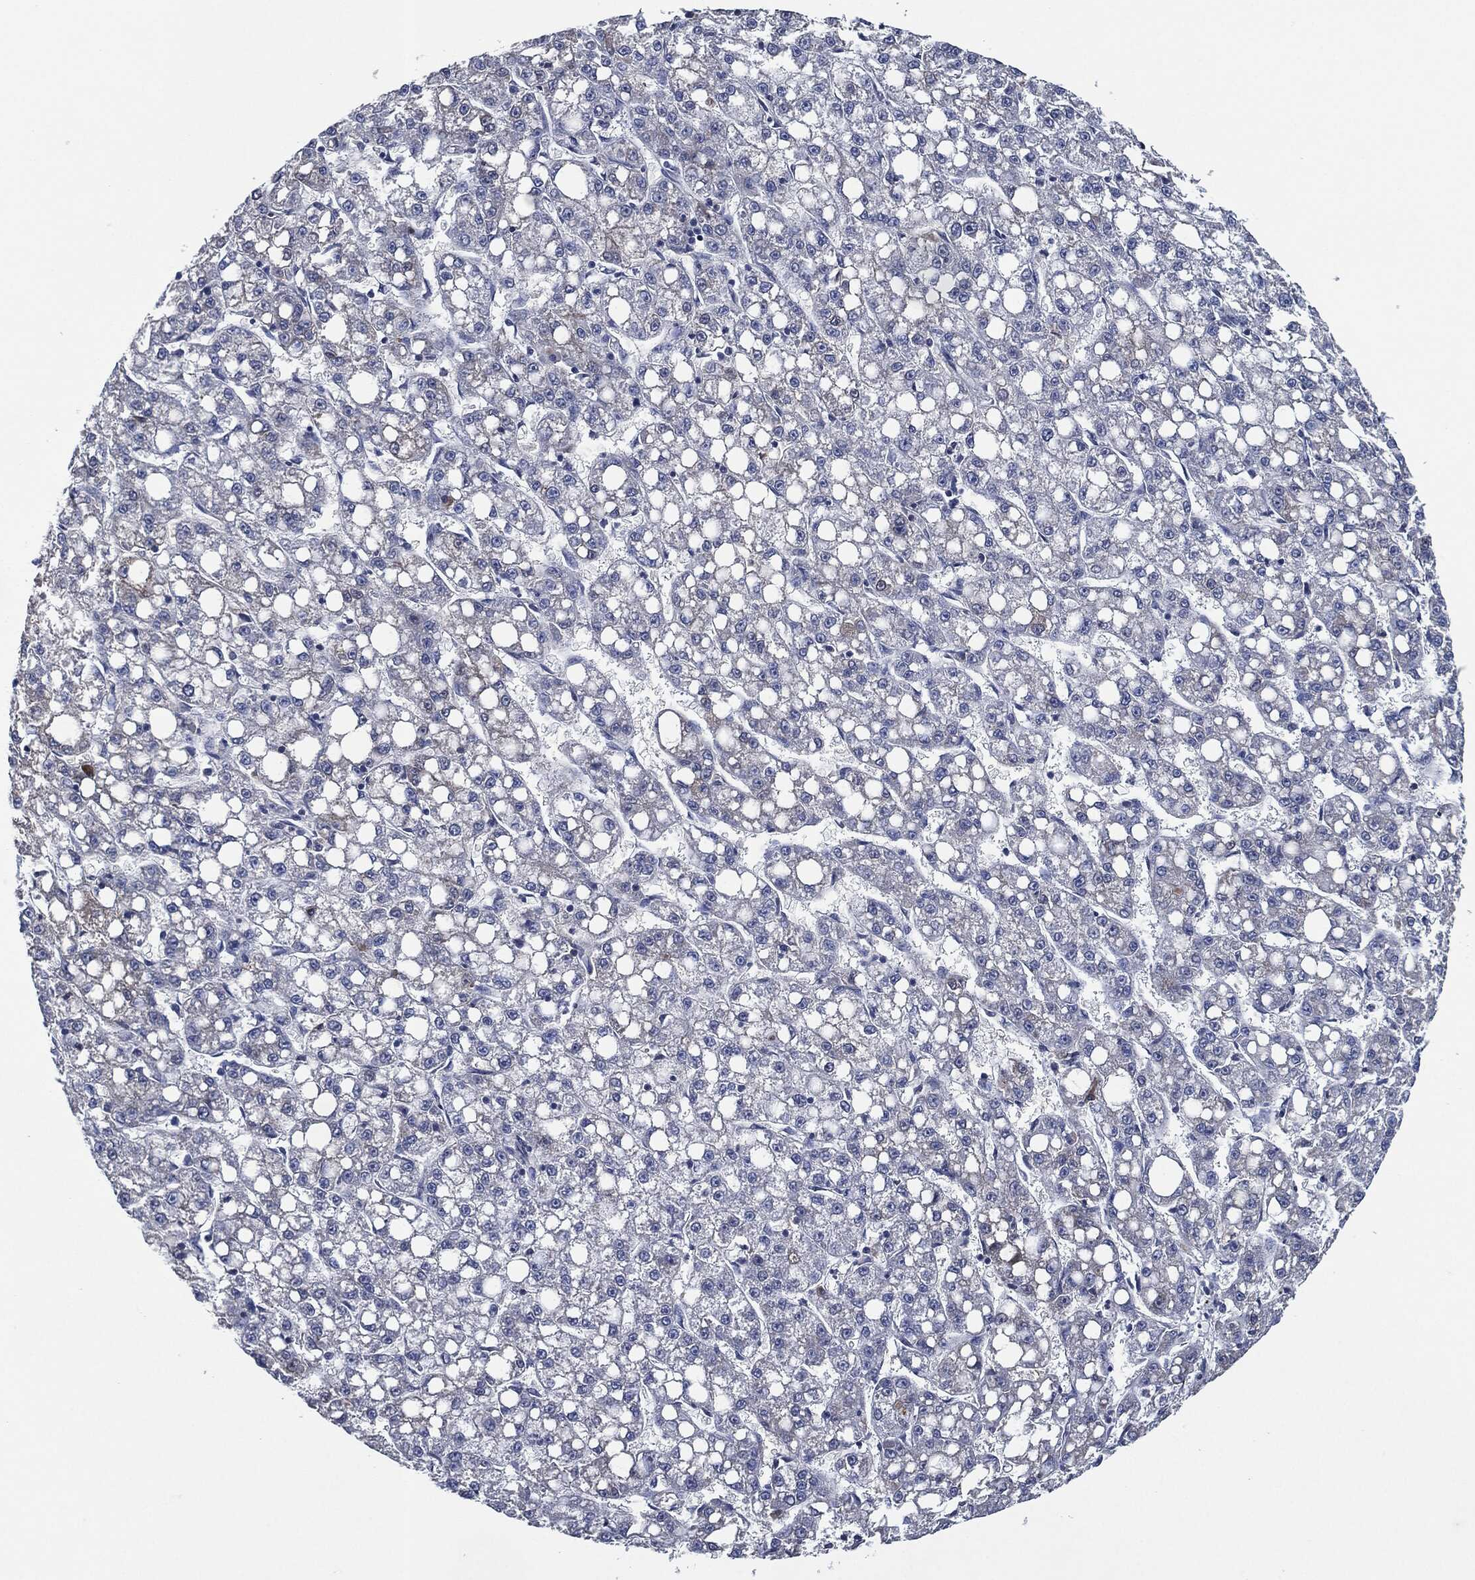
{"staining": {"intensity": "negative", "quantity": "none", "location": "none"}, "tissue": "liver cancer", "cell_type": "Tumor cells", "image_type": "cancer", "snomed": [{"axis": "morphology", "description": "Carcinoma, Hepatocellular, NOS"}, {"axis": "topography", "description": "Liver"}], "caption": "An image of liver cancer (hepatocellular carcinoma) stained for a protein exhibits no brown staining in tumor cells. Brightfield microscopy of immunohistochemistry stained with DAB (3,3'-diaminobenzidine) (brown) and hematoxylin (blue), captured at high magnification.", "gene": "IL2RG", "patient": {"sex": "female", "age": 65}}